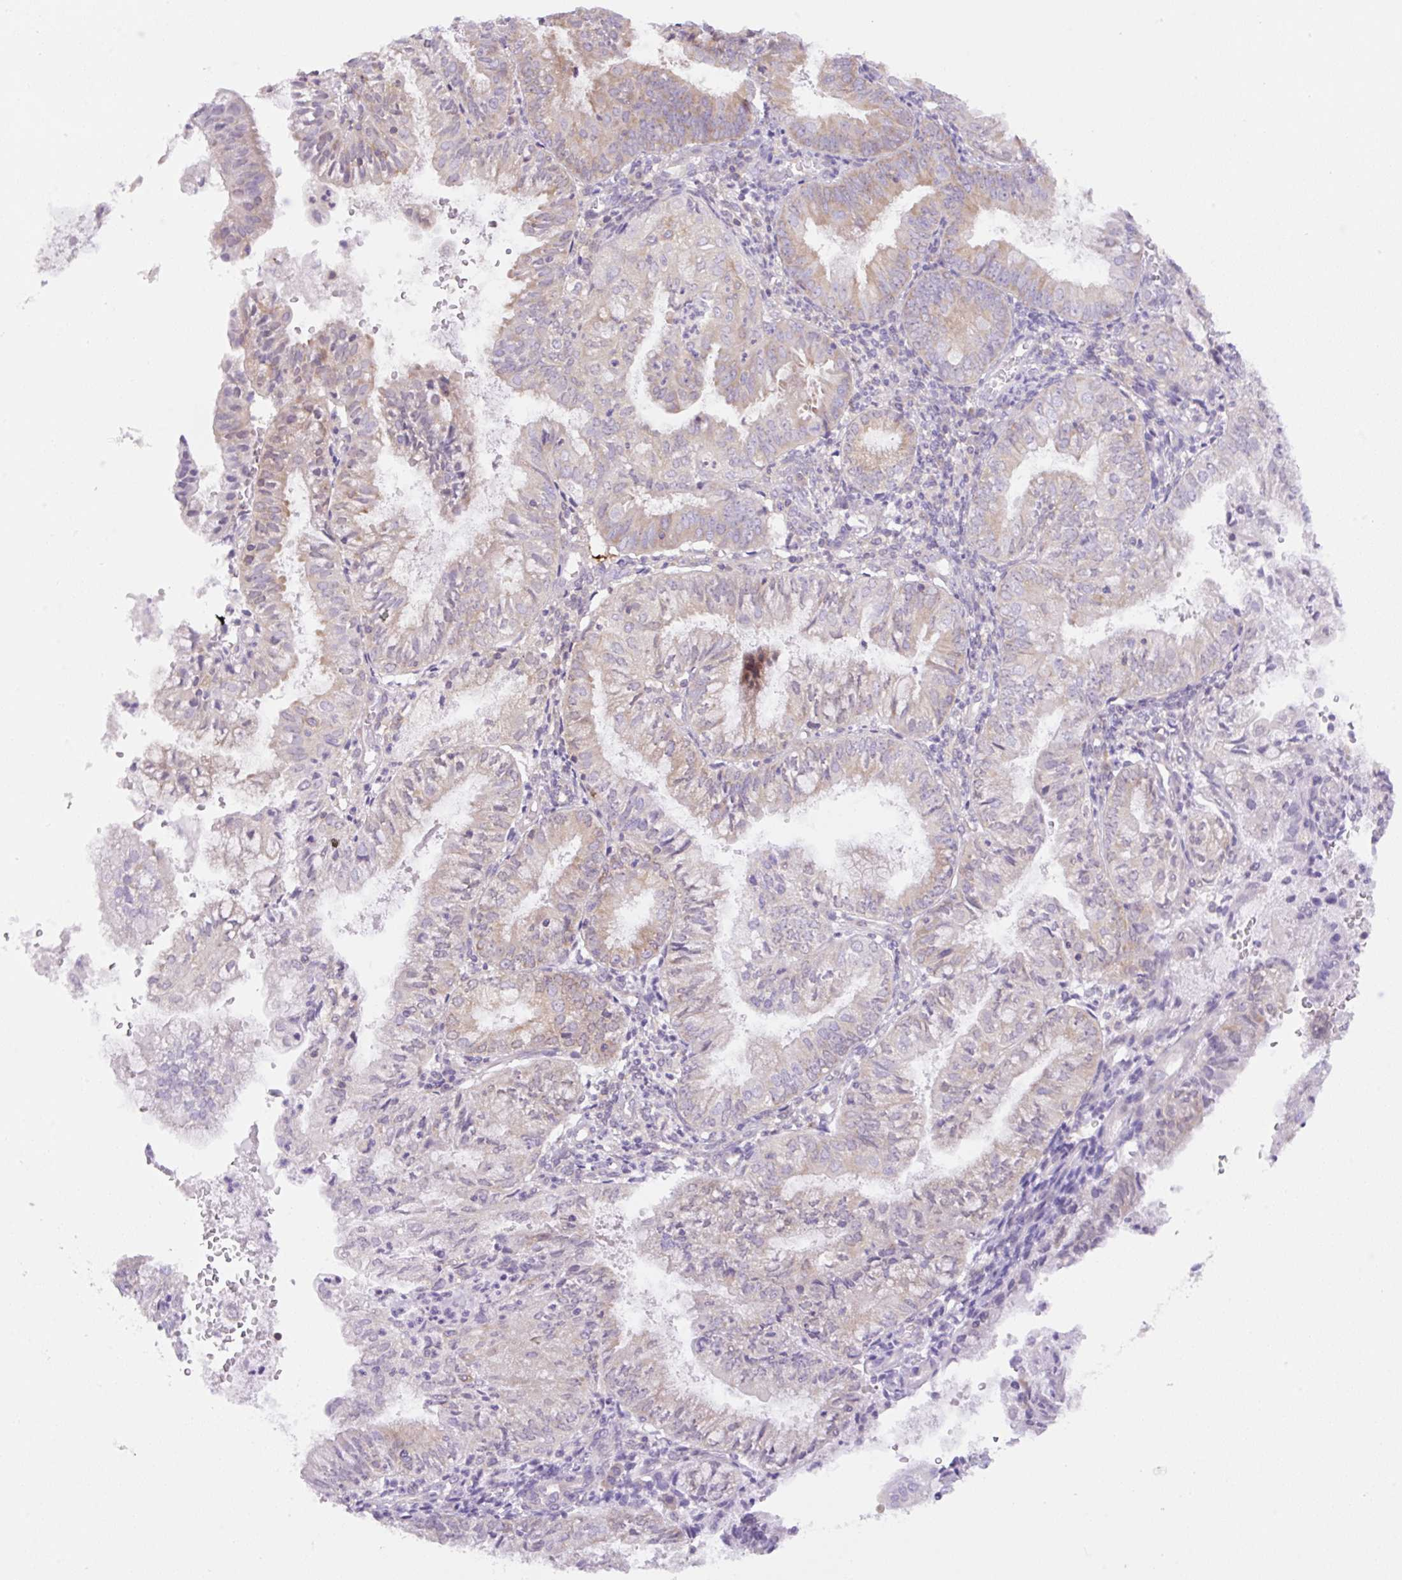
{"staining": {"intensity": "weak", "quantity": "25%-75%", "location": "cytoplasmic/membranous"}, "tissue": "endometrial cancer", "cell_type": "Tumor cells", "image_type": "cancer", "snomed": [{"axis": "morphology", "description": "Adenocarcinoma, NOS"}, {"axis": "topography", "description": "Endometrium"}], "caption": "Weak cytoplasmic/membranous protein expression is present in about 25%-75% of tumor cells in endometrial cancer (adenocarcinoma).", "gene": "CAMK2B", "patient": {"sex": "female", "age": 55}}